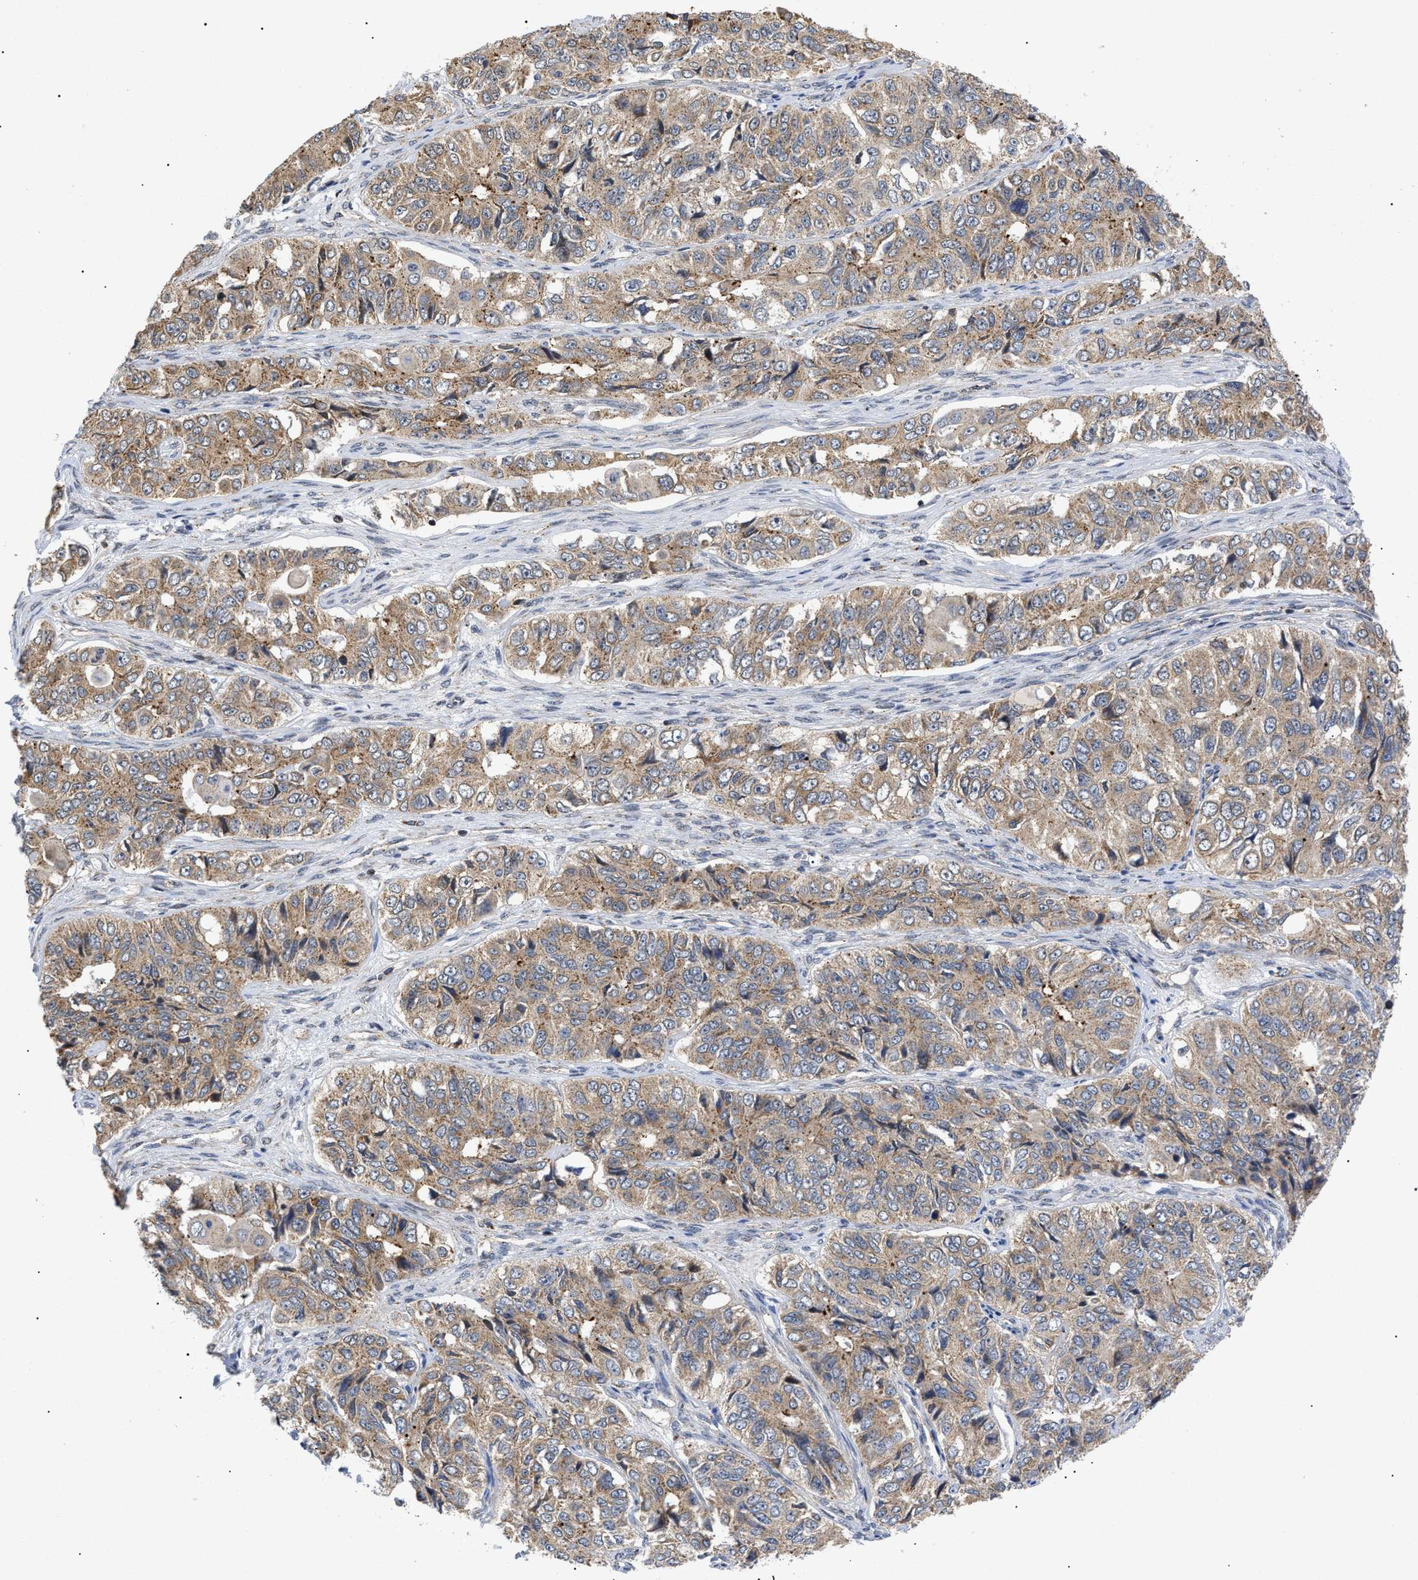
{"staining": {"intensity": "weak", "quantity": ">75%", "location": "cytoplasmic/membranous"}, "tissue": "ovarian cancer", "cell_type": "Tumor cells", "image_type": "cancer", "snomed": [{"axis": "morphology", "description": "Carcinoma, endometroid"}, {"axis": "topography", "description": "Ovary"}], "caption": "DAB (3,3'-diaminobenzidine) immunohistochemical staining of ovarian cancer (endometroid carcinoma) demonstrates weak cytoplasmic/membranous protein staining in about >75% of tumor cells.", "gene": "ZBTB11", "patient": {"sex": "female", "age": 51}}